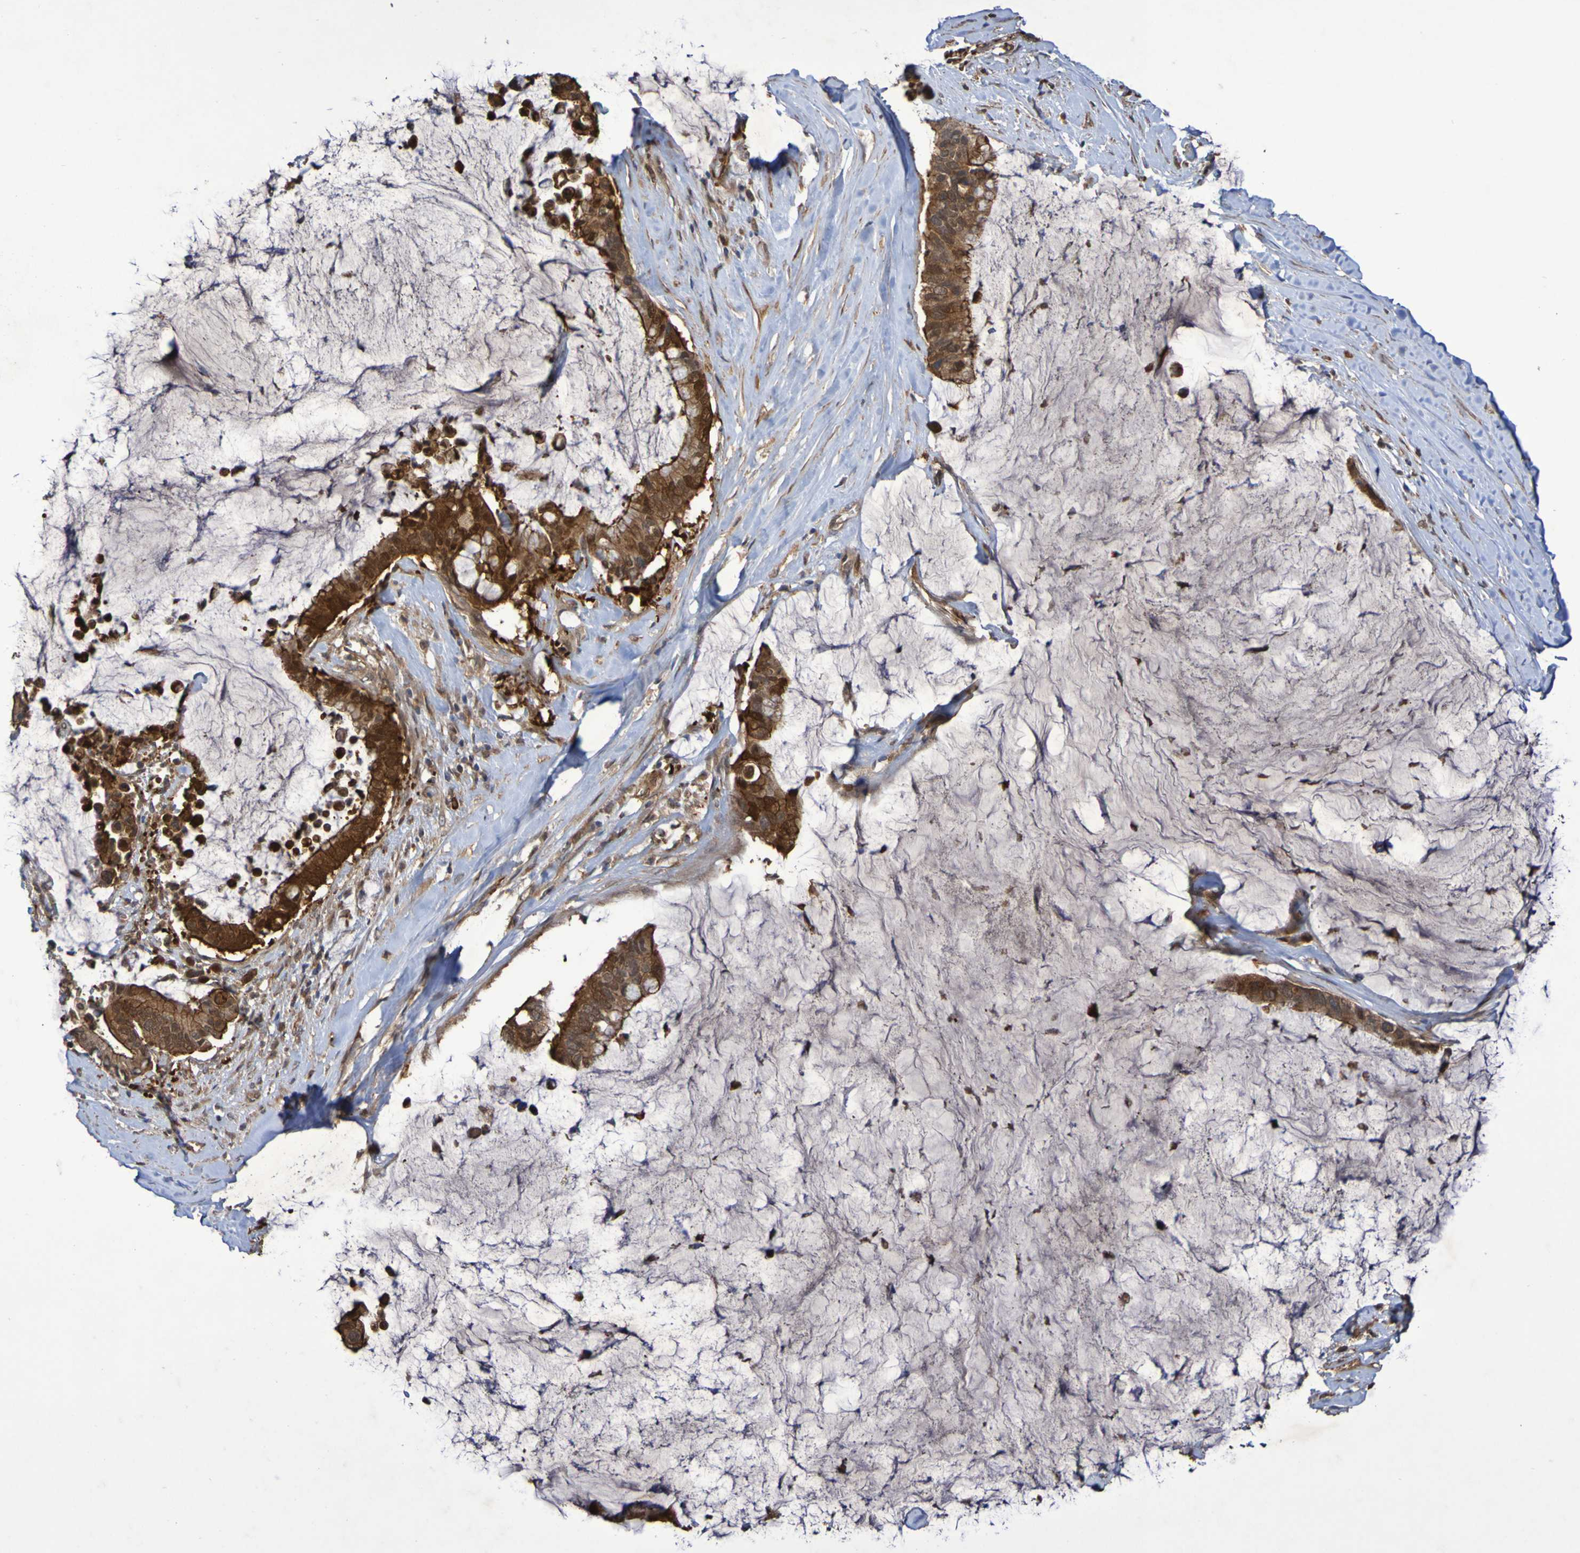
{"staining": {"intensity": "strong", "quantity": ">75%", "location": "cytoplasmic/membranous,nuclear"}, "tissue": "pancreatic cancer", "cell_type": "Tumor cells", "image_type": "cancer", "snomed": [{"axis": "morphology", "description": "Adenocarcinoma, NOS"}, {"axis": "topography", "description": "Pancreas"}], "caption": "Pancreatic cancer (adenocarcinoma) stained with a protein marker reveals strong staining in tumor cells.", "gene": "SERPINB6", "patient": {"sex": "male", "age": 41}}